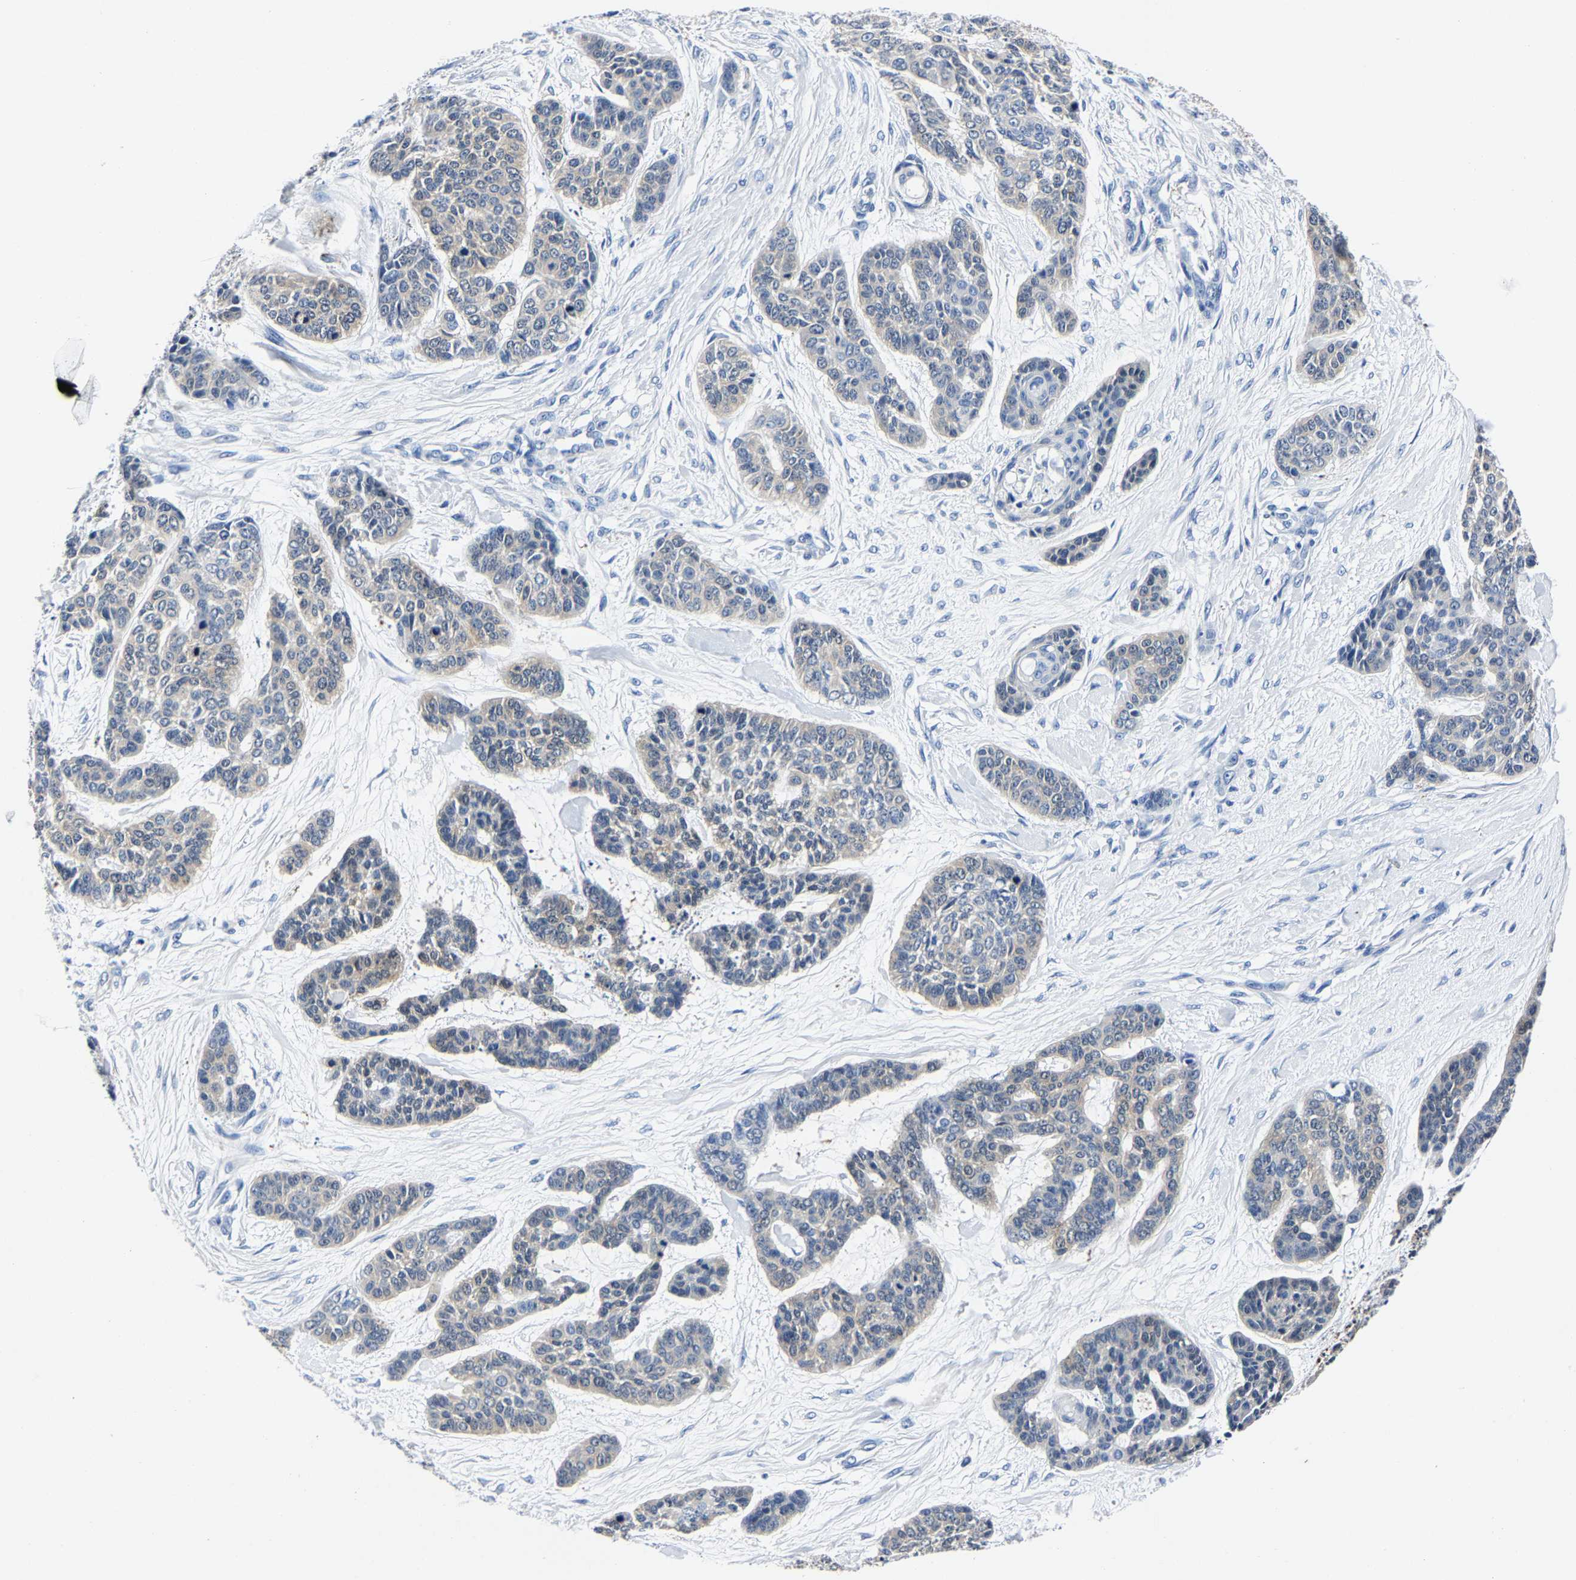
{"staining": {"intensity": "weak", "quantity": "<25%", "location": "cytoplasmic/membranous"}, "tissue": "skin cancer", "cell_type": "Tumor cells", "image_type": "cancer", "snomed": [{"axis": "morphology", "description": "Basal cell carcinoma"}, {"axis": "topography", "description": "Skin"}], "caption": "Immunohistochemistry histopathology image of neoplastic tissue: human skin cancer stained with DAB (3,3'-diaminobenzidine) displays no significant protein expression in tumor cells. The staining is performed using DAB (3,3'-diaminobenzidine) brown chromogen with nuclei counter-stained in using hematoxylin.", "gene": "PSPH", "patient": {"sex": "female", "age": 64}}